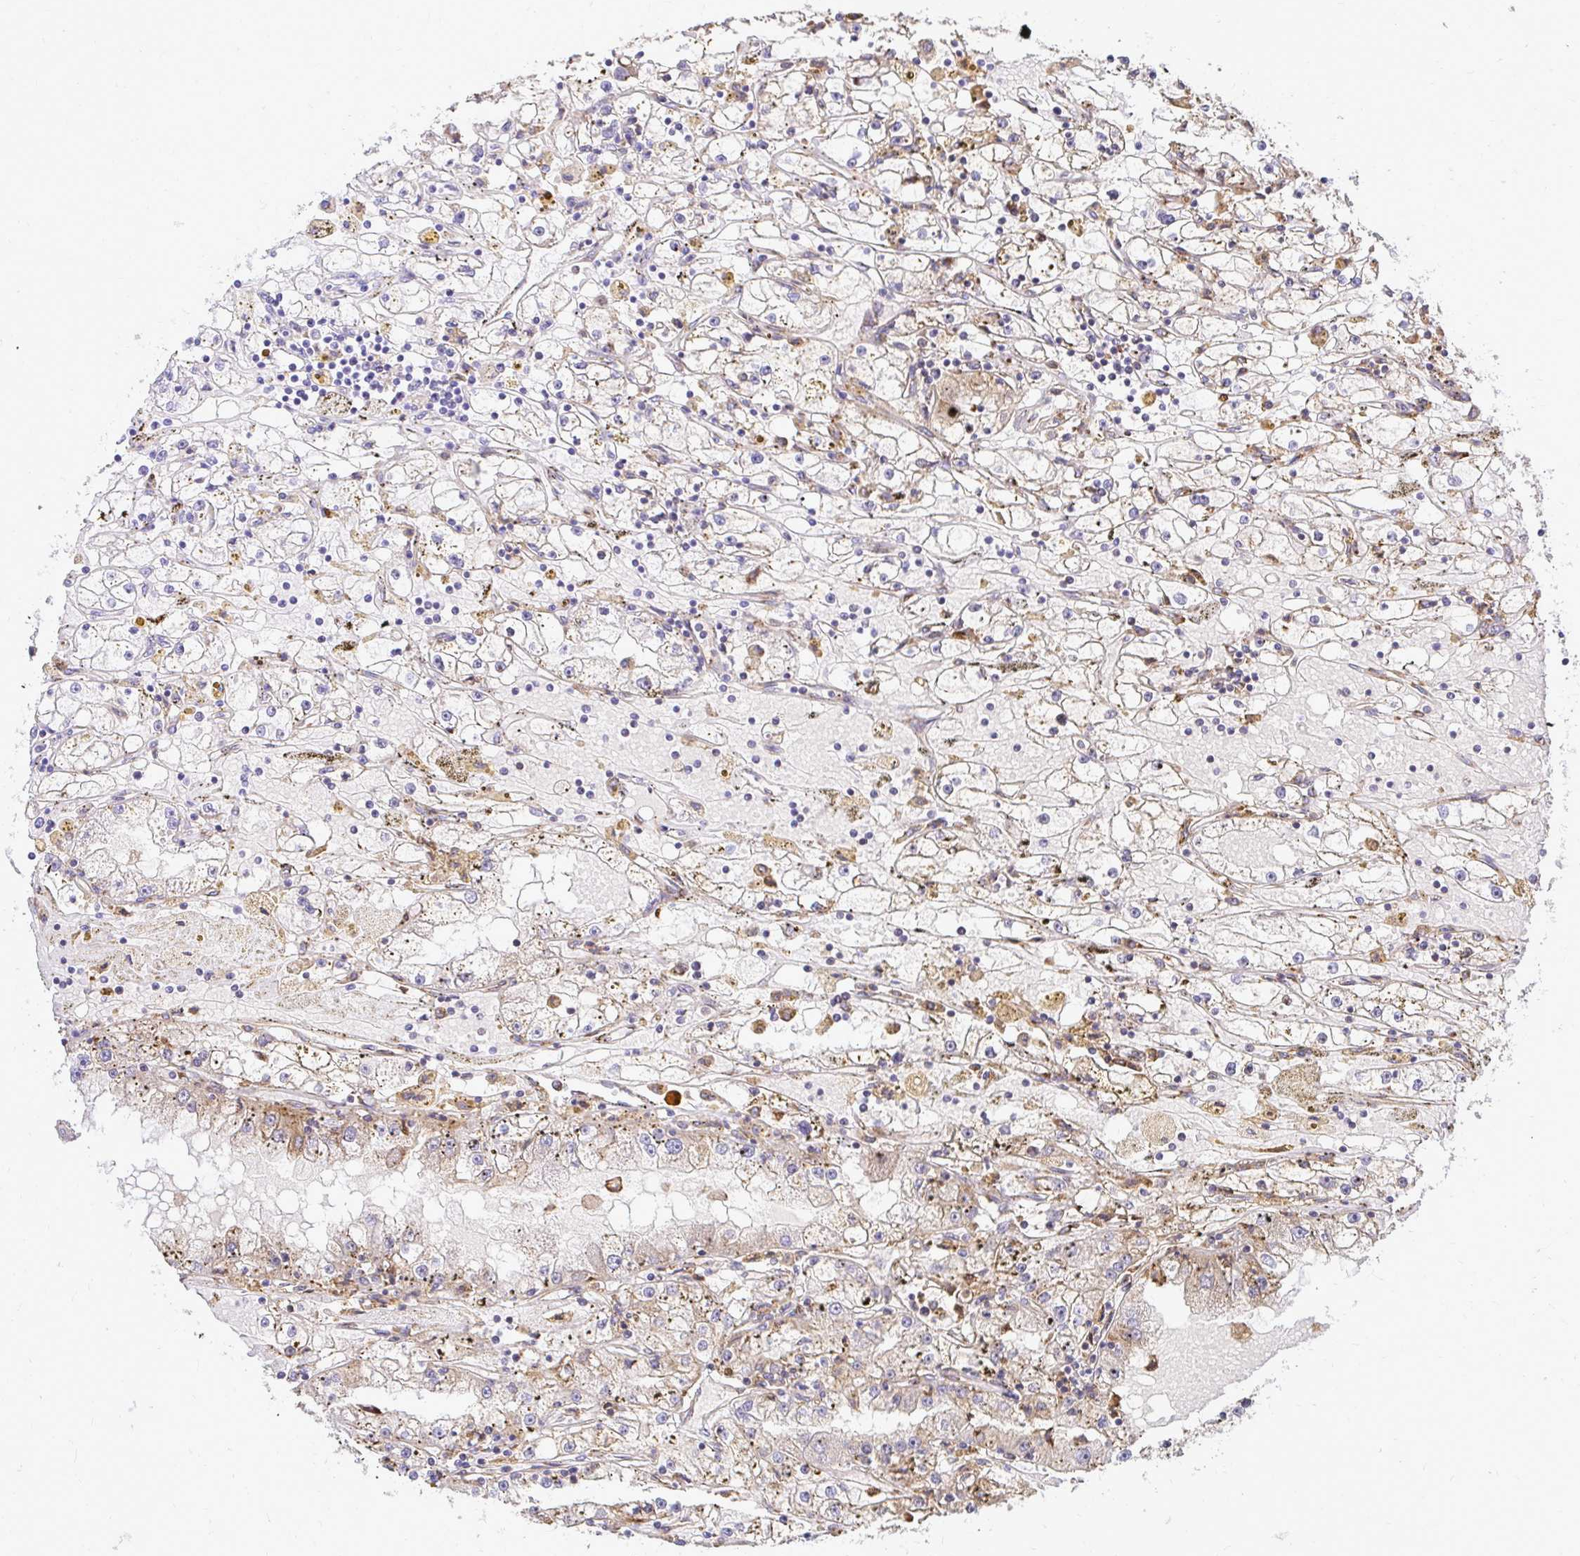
{"staining": {"intensity": "moderate", "quantity": "<25%", "location": "cytoplasmic/membranous"}, "tissue": "renal cancer", "cell_type": "Tumor cells", "image_type": "cancer", "snomed": [{"axis": "morphology", "description": "Adenocarcinoma, NOS"}, {"axis": "topography", "description": "Kidney"}], "caption": "Approximately <25% of tumor cells in human renal cancer (adenocarcinoma) exhibit moderate cytoplasmic/membranous protein staining as visualized by brown immunohistochemical staining.", "gene": "NAALAD2", "patient": {"sex": "male", "age": 56}}